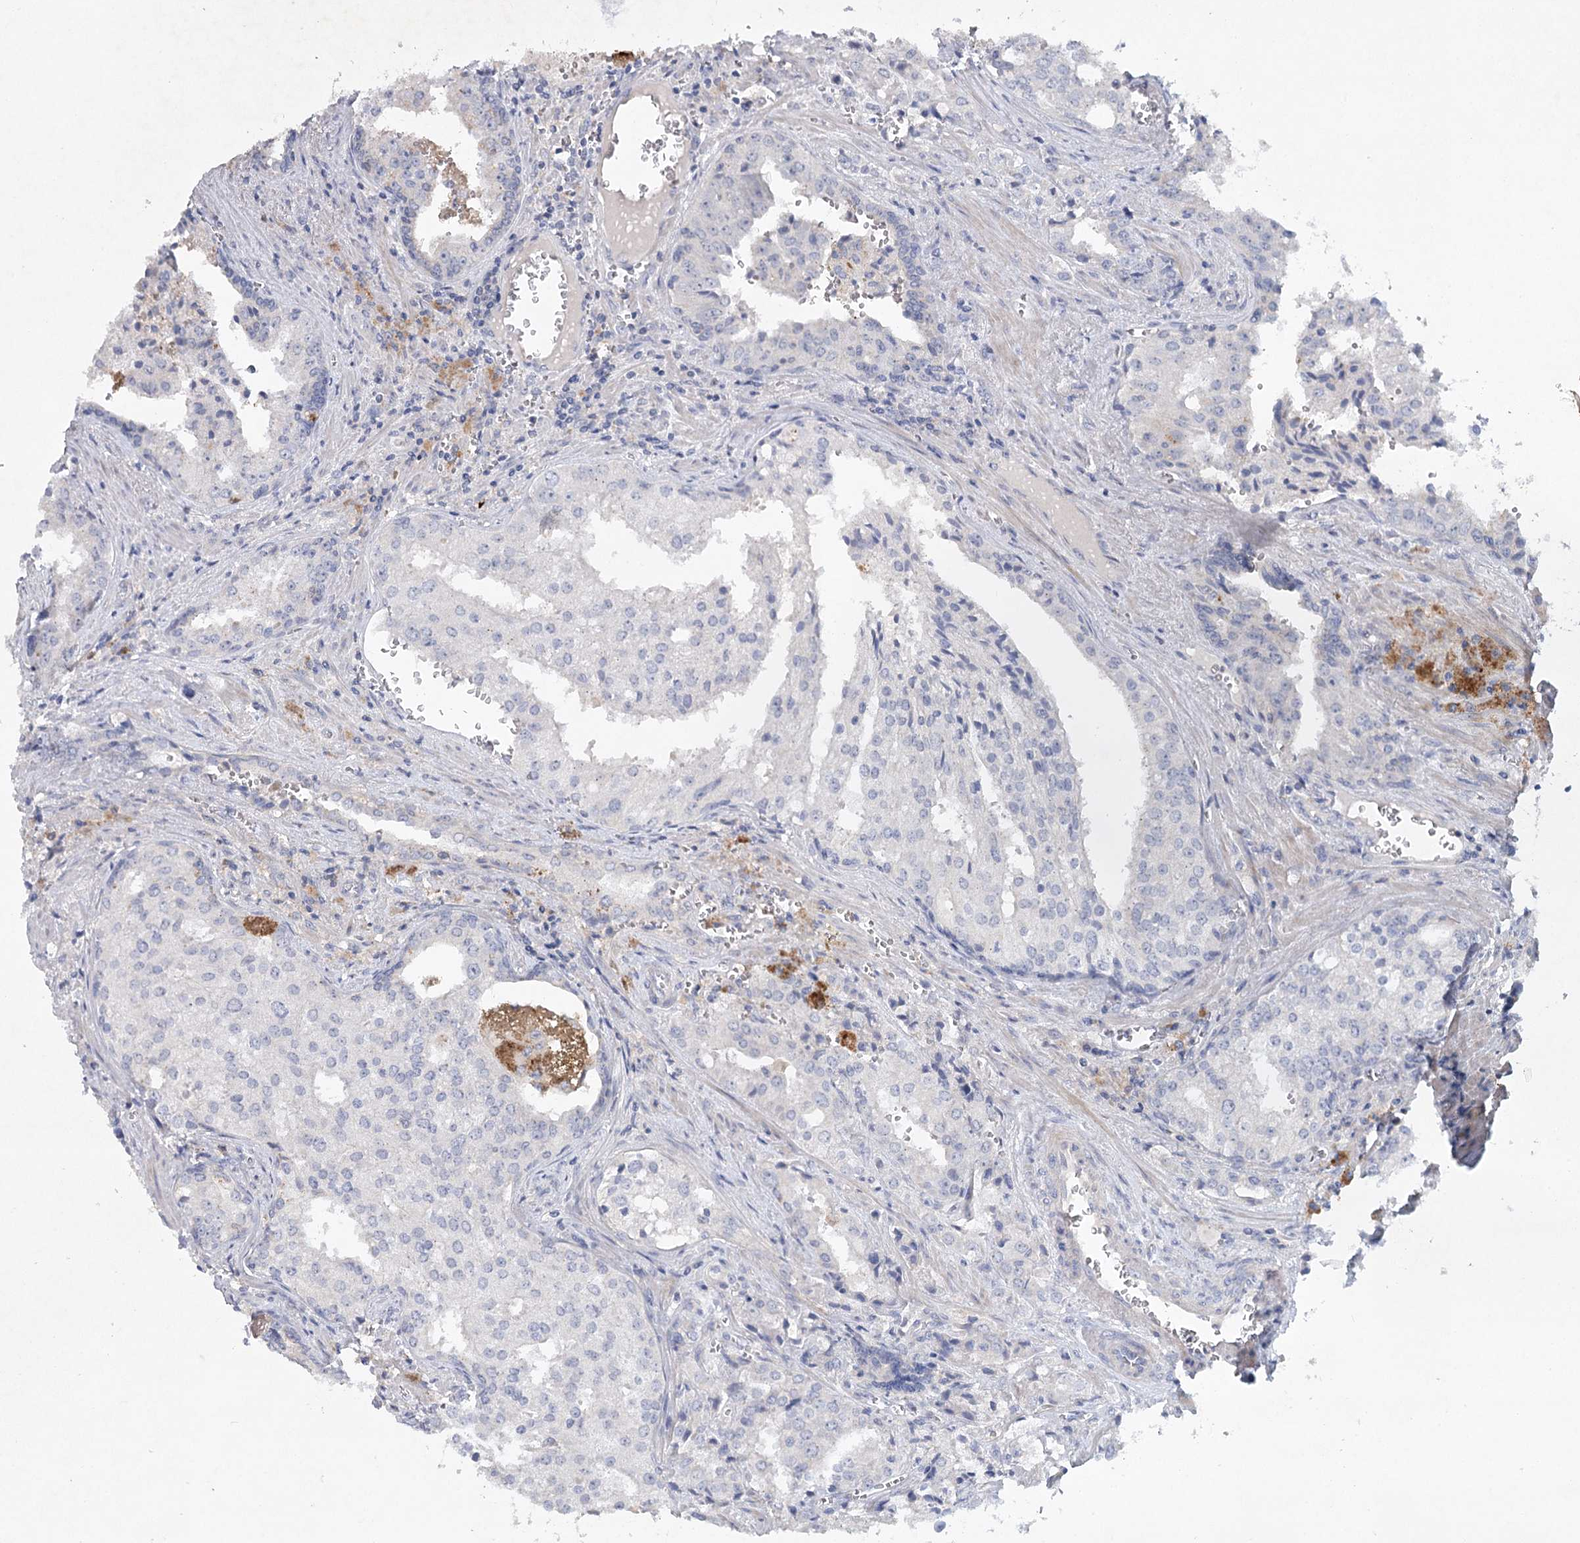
{"staining": {"intensity": "negative", "quantity": "none", "location": "none"}, "tissue": "prostate cancer", "cell_type": "Tumor cells", "image_type": "cancer", "snomed": [{"axis": "morphology", "description": "Adenocarcinoma, High grade"}, {"axis": "topography", "description": "Prostate"}], "caption": "Immunohistochemistry (IHC) of prostate cancer exhibits no expression in tumor cells. Brightfield microscopy of IHC stained with DAB (3,3'-diaminobenzidine) (brown) and hematoxylin (blue), captured at high magnification.", "gene": "MAP3K13", "patient": {"sex": "male", "age": 68}}